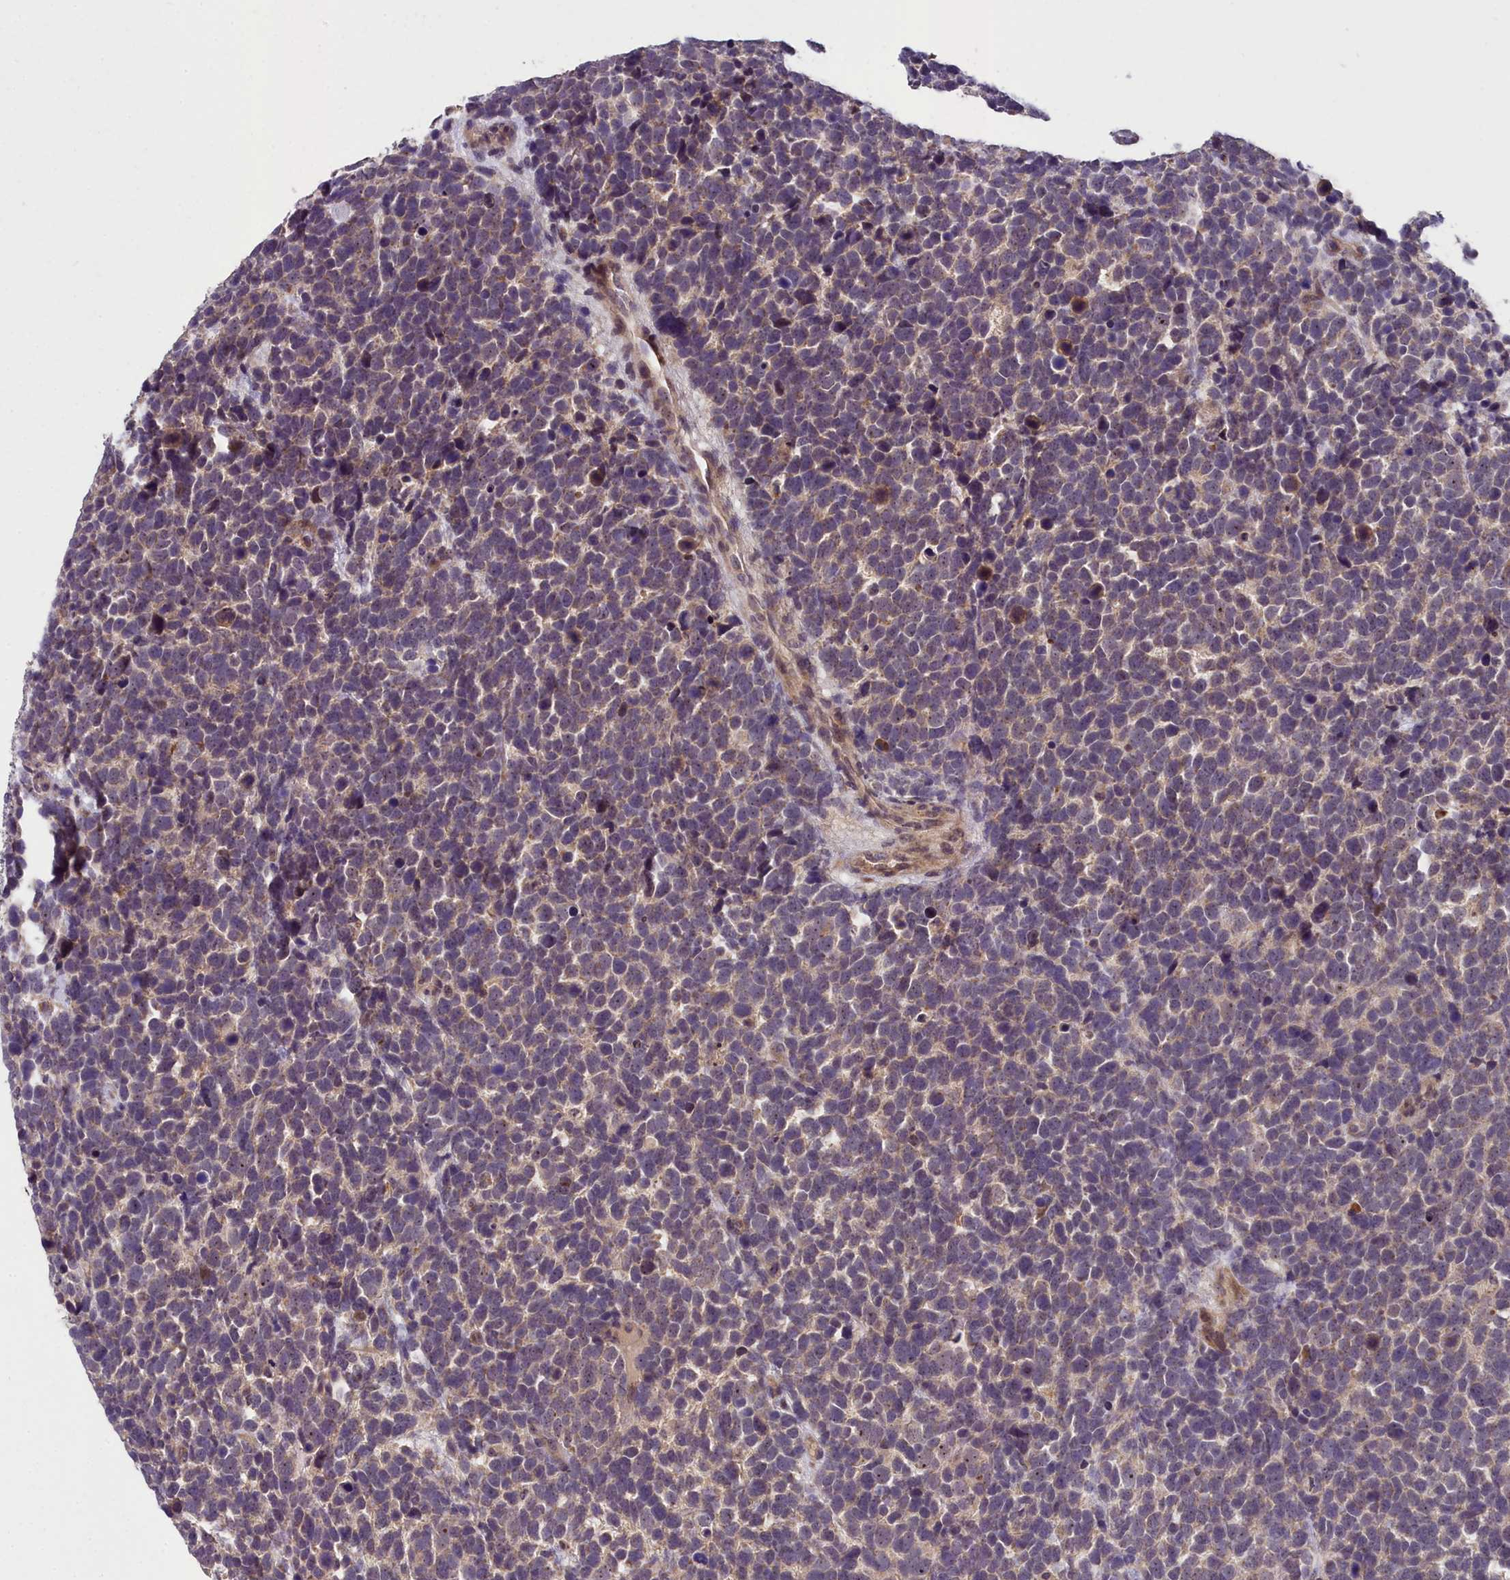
{"staining": {"intensity": "weak", "quantity": "25%-75%", "location": "cytoplasmic/membranous,nuclear"}, "tissue": "urothelial cancer", "cell_type": "Tumor cells", "image_type": "cancer", "snomed": [{"axis": "morphology", "description": "Urothelial carcinoma, High grade"}, {"axis": "topography", "description": "Urinary bladder"}], "caption": "Tumor cells display low levels of weak cytoplasmic/membranous and nuclear expression in approximately 25%-75% of cells in urothelial cancer.", "gene": "ZNF333", "patient": {"sex": "female", "age": 82}}